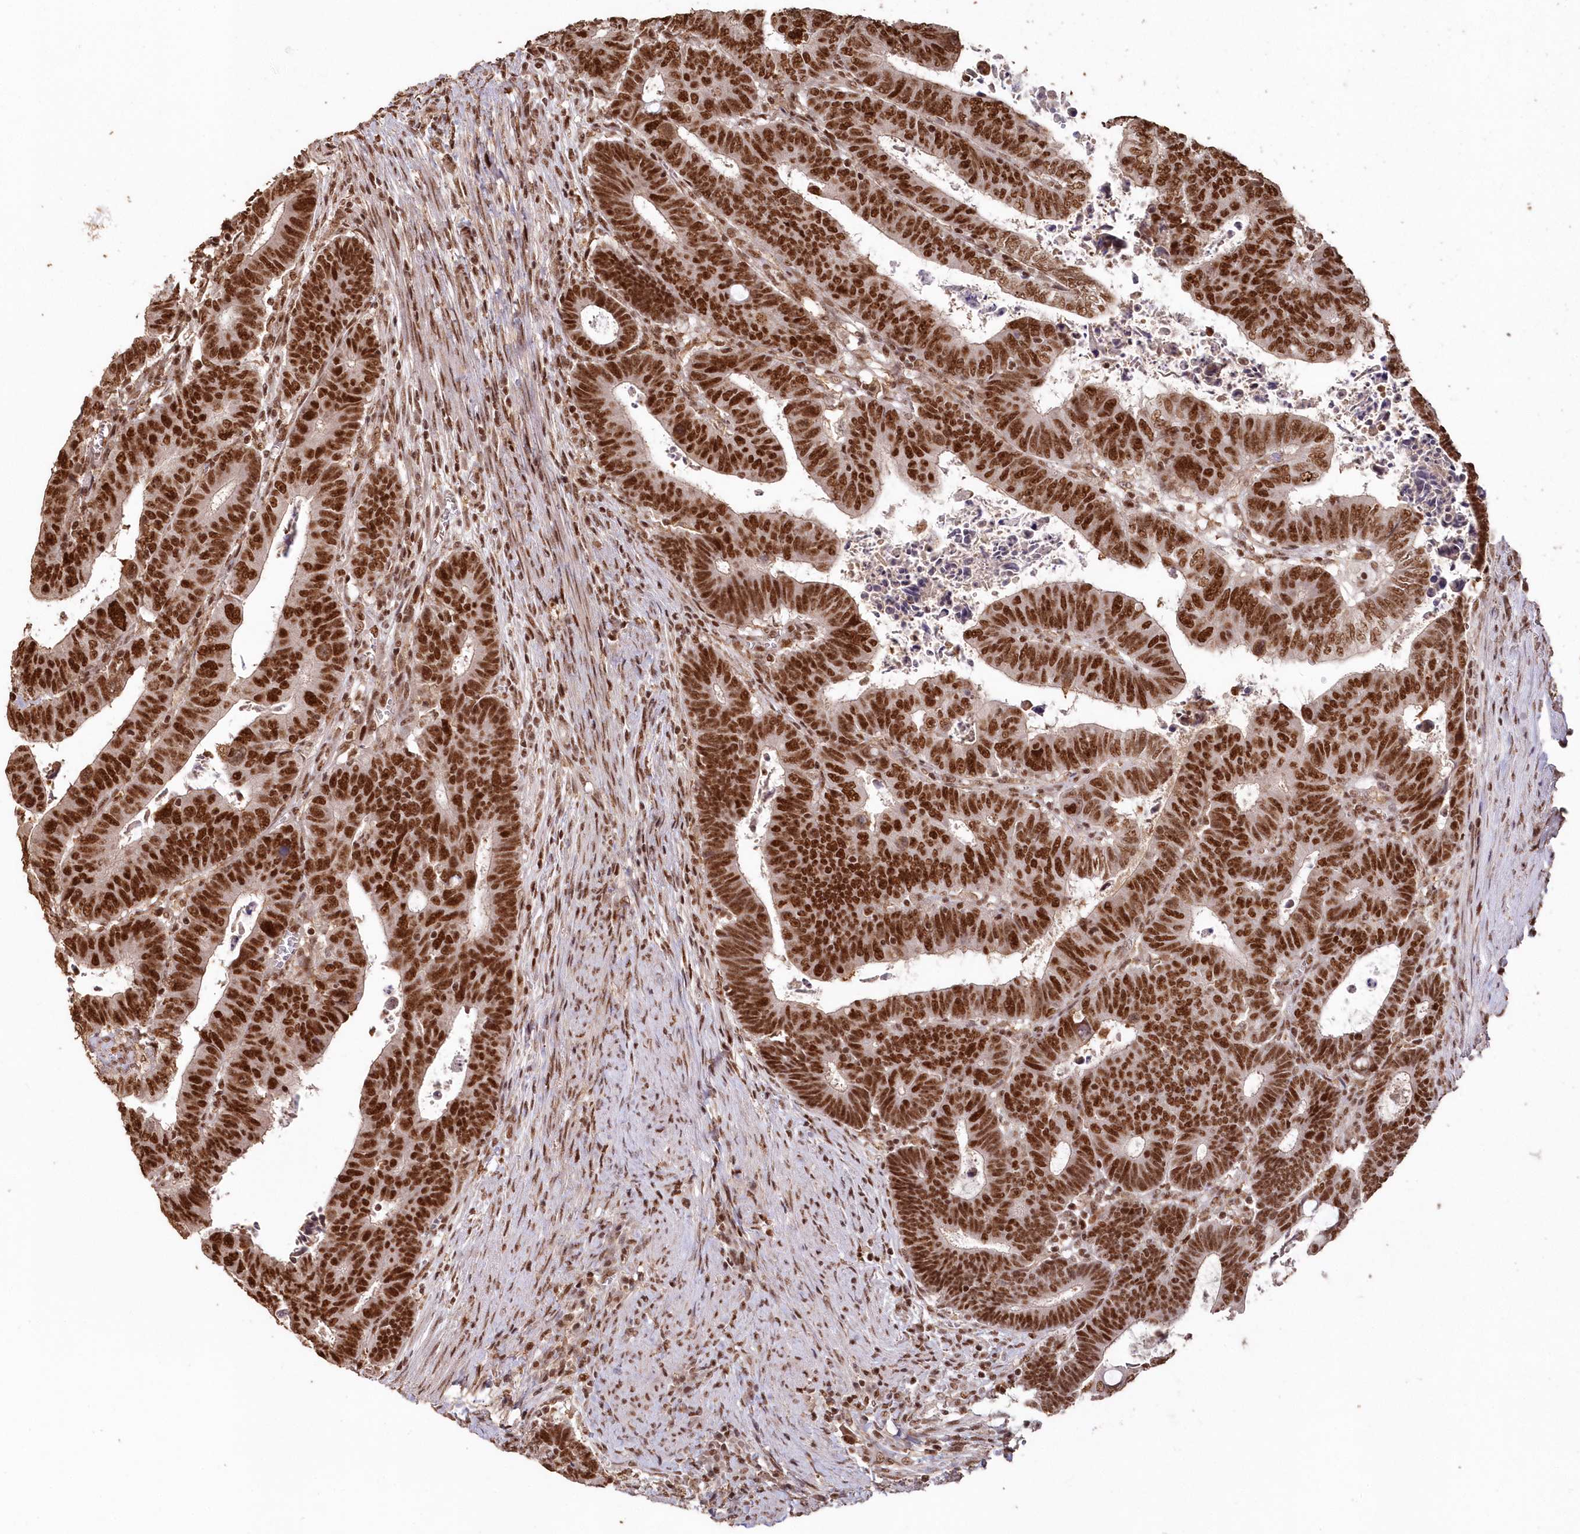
{"staining": {"intensity": "strong", "quantity": ">75%", "location": "nuclear"}, "tissue": "colorectal cancer", "cell_type": "Tumor cells", "image_type": "cancer", "snomed": [{"axis": "morphology", "description": "Normal tissue, NOS"}, {"axis": "morphology", "description": "Adenocarcinoma, NOS"}, {"axis": "topography", "description": "Rectum"}], "caption": "Protein expression analysis of adenocarcinoma (colorectal) shows strong nuclear staining in about >75% of tumor cells.", "gene": "PDS5A", "patient": {"sex": "female", "age": 65}}